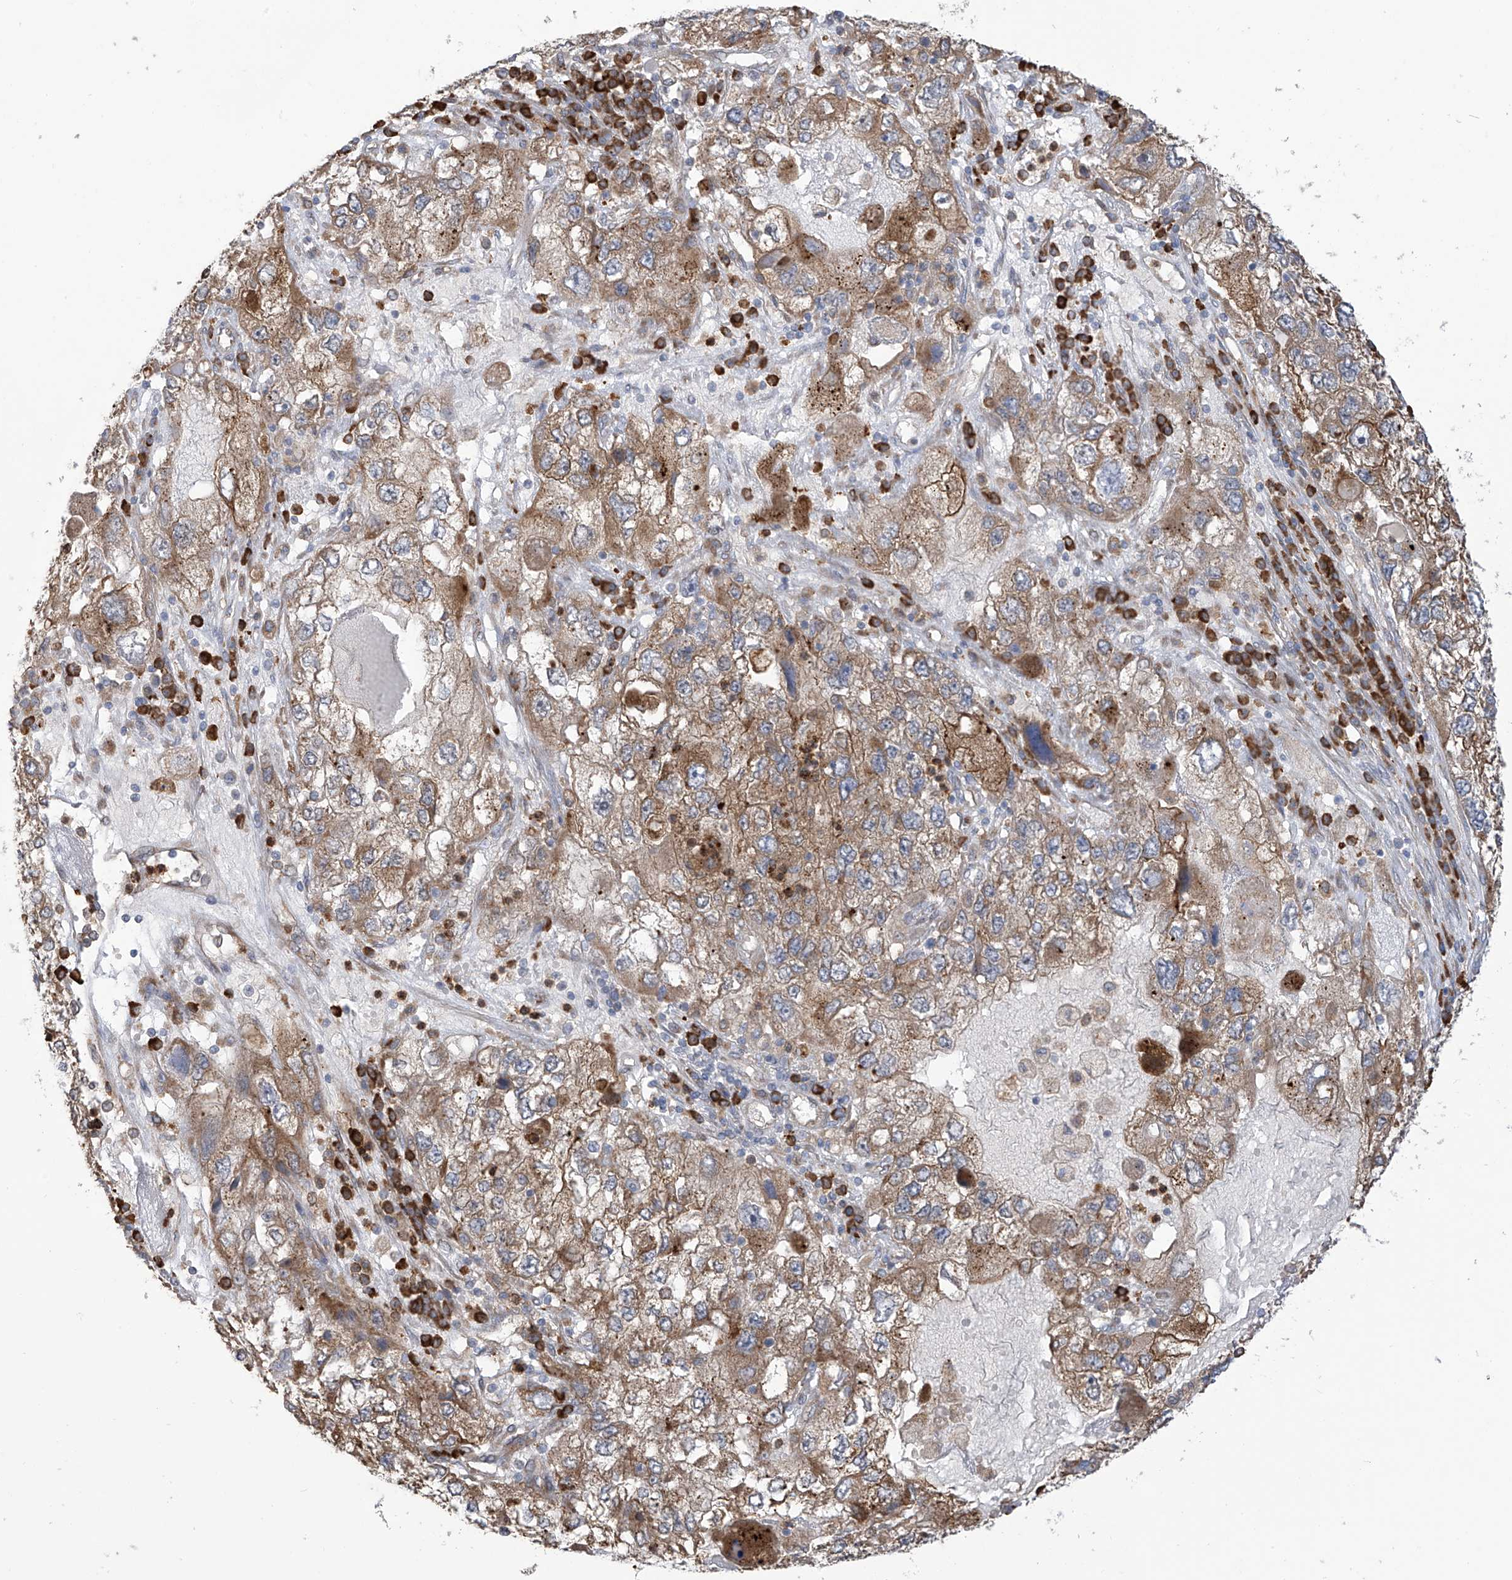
{"staining": {"intensity": "moderate", "quantity": "25%-75%", "location": "cytoplasmic/membranous"}, "tissue": "endometrial cancer", "cell_type": "Tumor cells", "image_type": "cancer", "snomed": [{"axis": "morphology", "description": "Adenocarcinoma, NOS"}, {"axis": "topography", "description": "Endometrium"}], "caption": "Human endometrial cancer (adenocarcinoma) stained for a protein (brown) demonstrates moderate cytoplasmic/membranous positive expression in about 25%-75% of tumor cells.", "gene": "KIAA1522", "patient": {"sex": "female", "age": 49}}